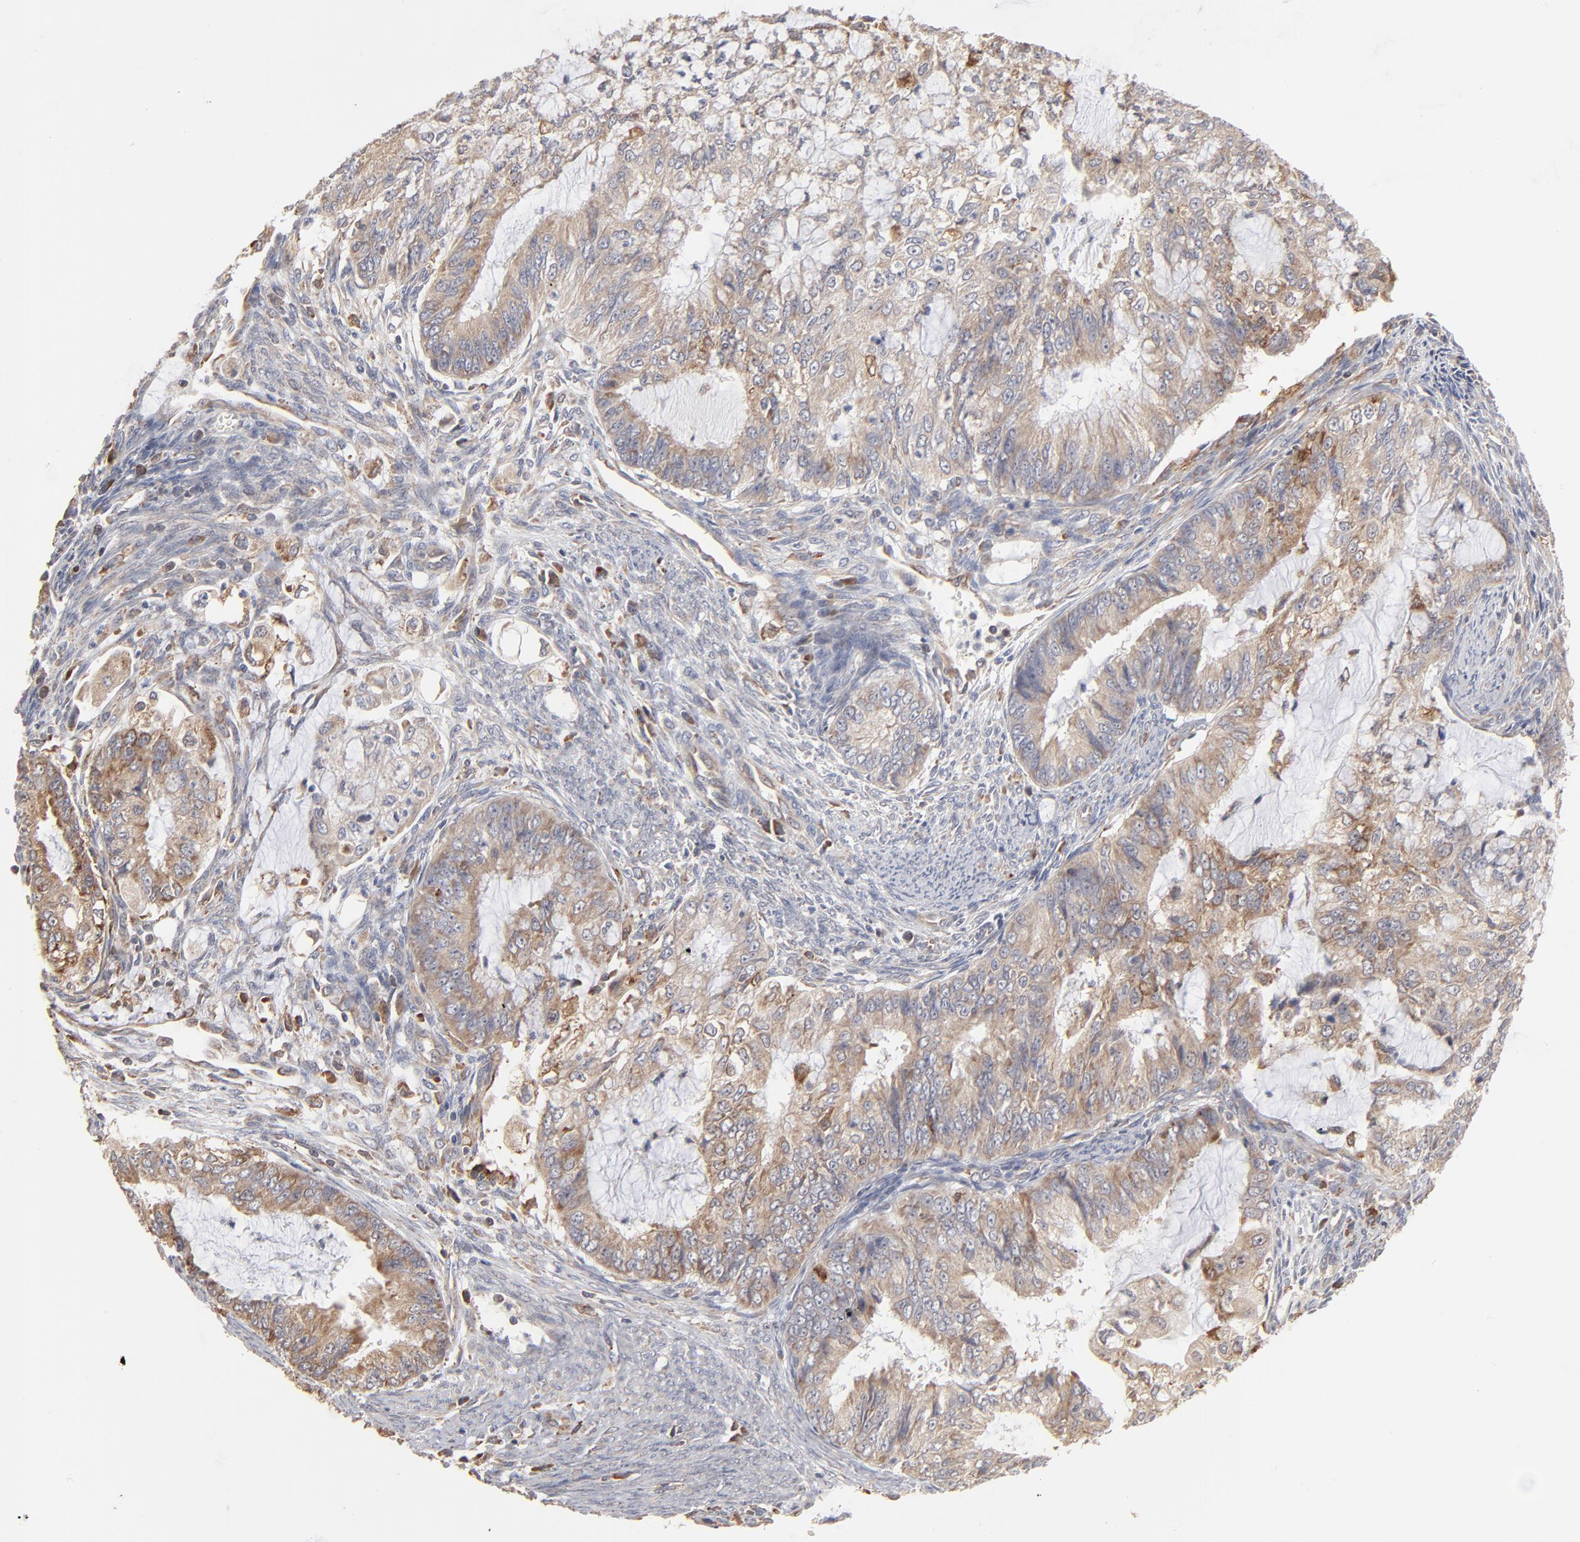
{"staining": {"intensity": "moderate", "quantity": ">75%", "location": "cytoplasmic/membranous"}, "tissue": "endometrial cancer", "cell_type": "Tumor cells", "image_type": "cancer", "snomed": [{"axis": "morphology", "description": "Adenocarcinoma, NOS"}, {"axis": "topography", "description": "Endometrium"}], "caption": "Immunohistochemical staining of human endometrial cancer exhibits medium levels of moderate cytoplasmic/membranous positivity in approximately >75% of tumor cells.", "gene": "RNF213", "patient": {"sex": "female", "age": 75}}